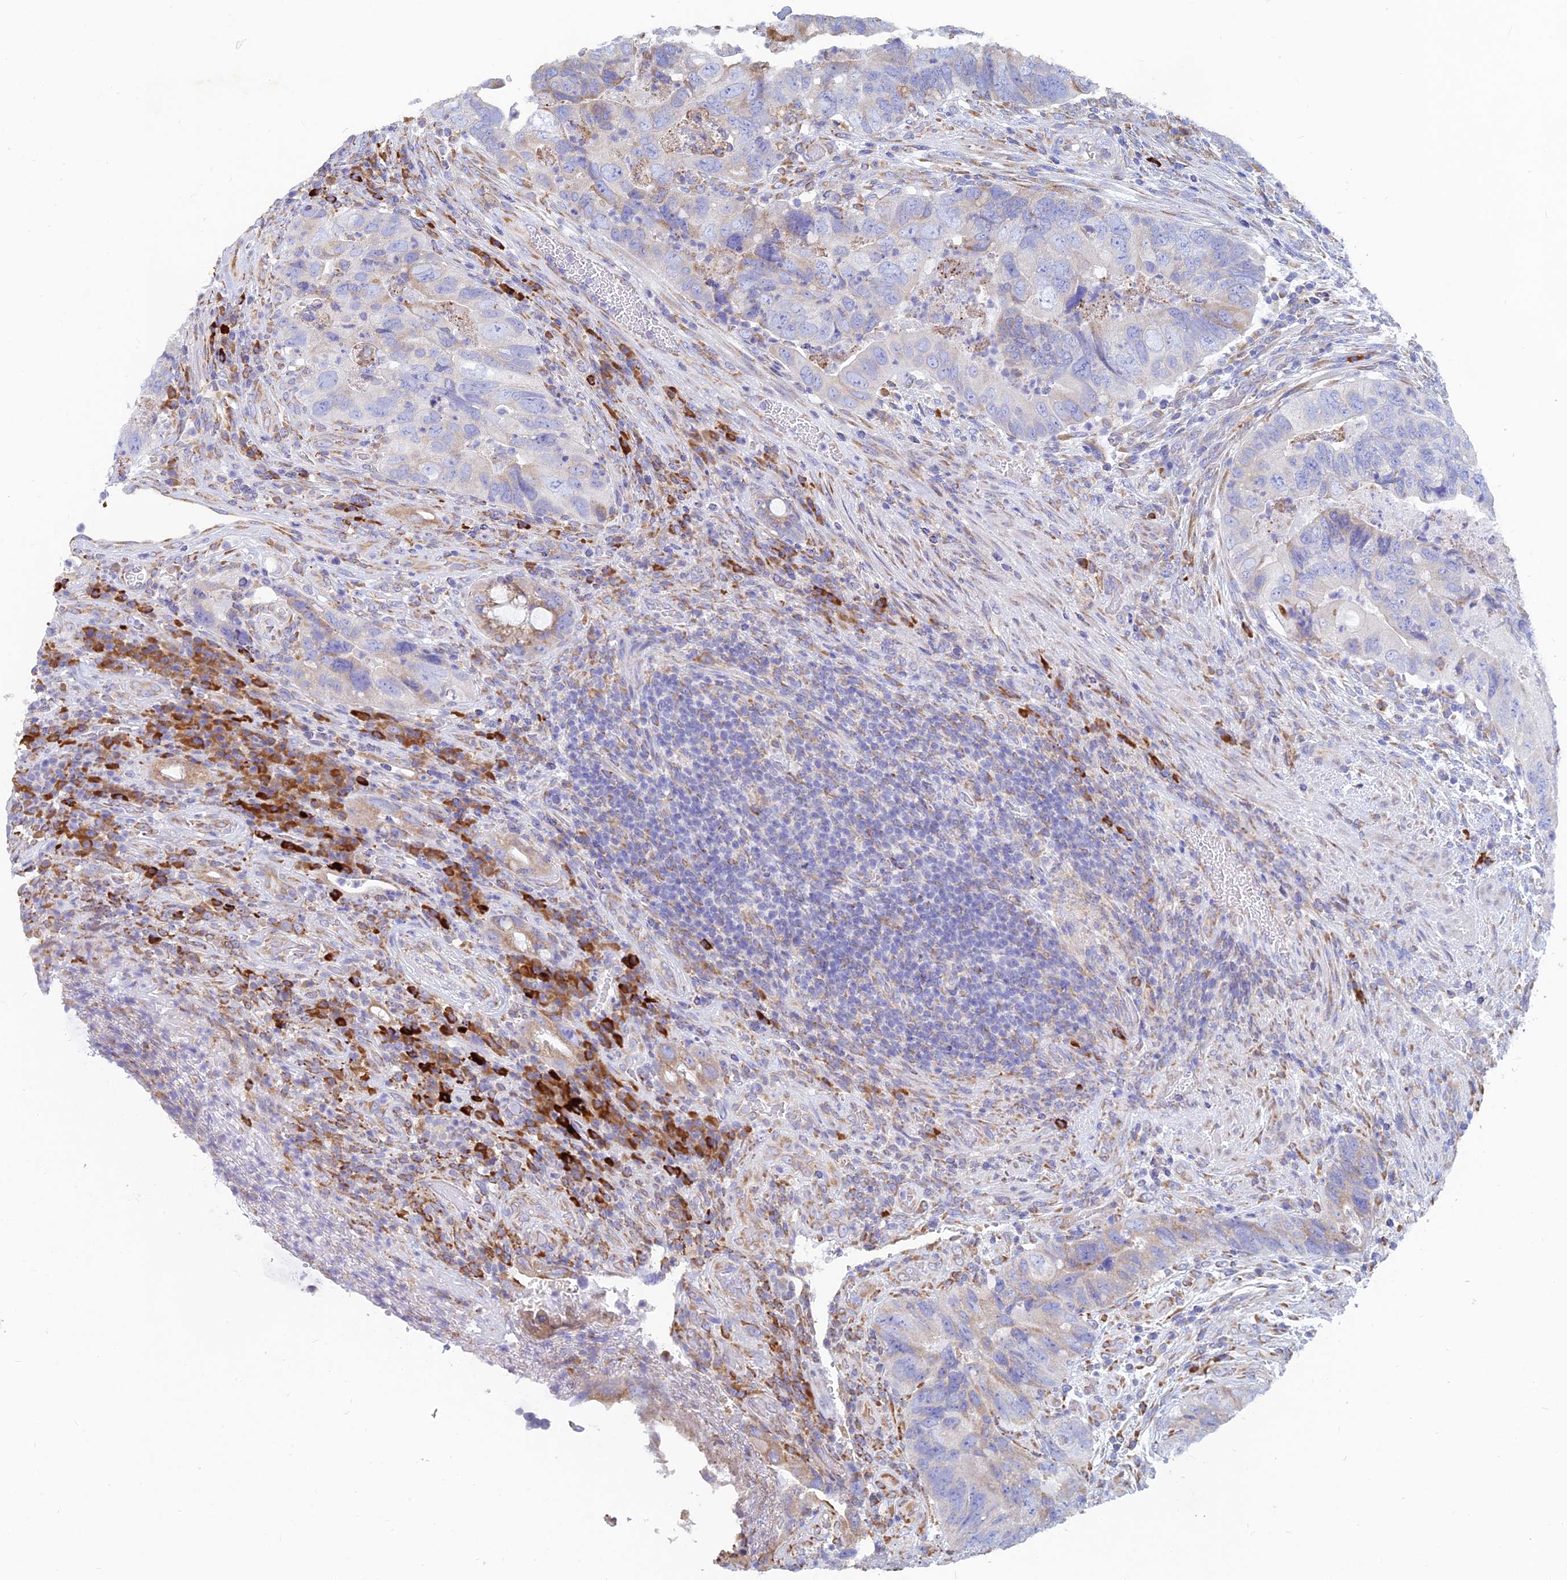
{"staining": {"intensity": "weak", "quantity": "<25%", "location": "cytoplasmic/membranous"}, "tissue": "colorectal cancer", "cell_type": "Tumor cells", "image_type": "cancer", "snomed": [{"axis": "morphology", "description": "Adenocarcinoma, NOS"}, {"axis": "topography", "description": "Rectum"}], "caption": "Immunohistochemistry of human colorectal adenocarcinoma reveals no staining in tumor cells.", "gene": "WDR35", "patient": {"sex": "male", "age": 63}}